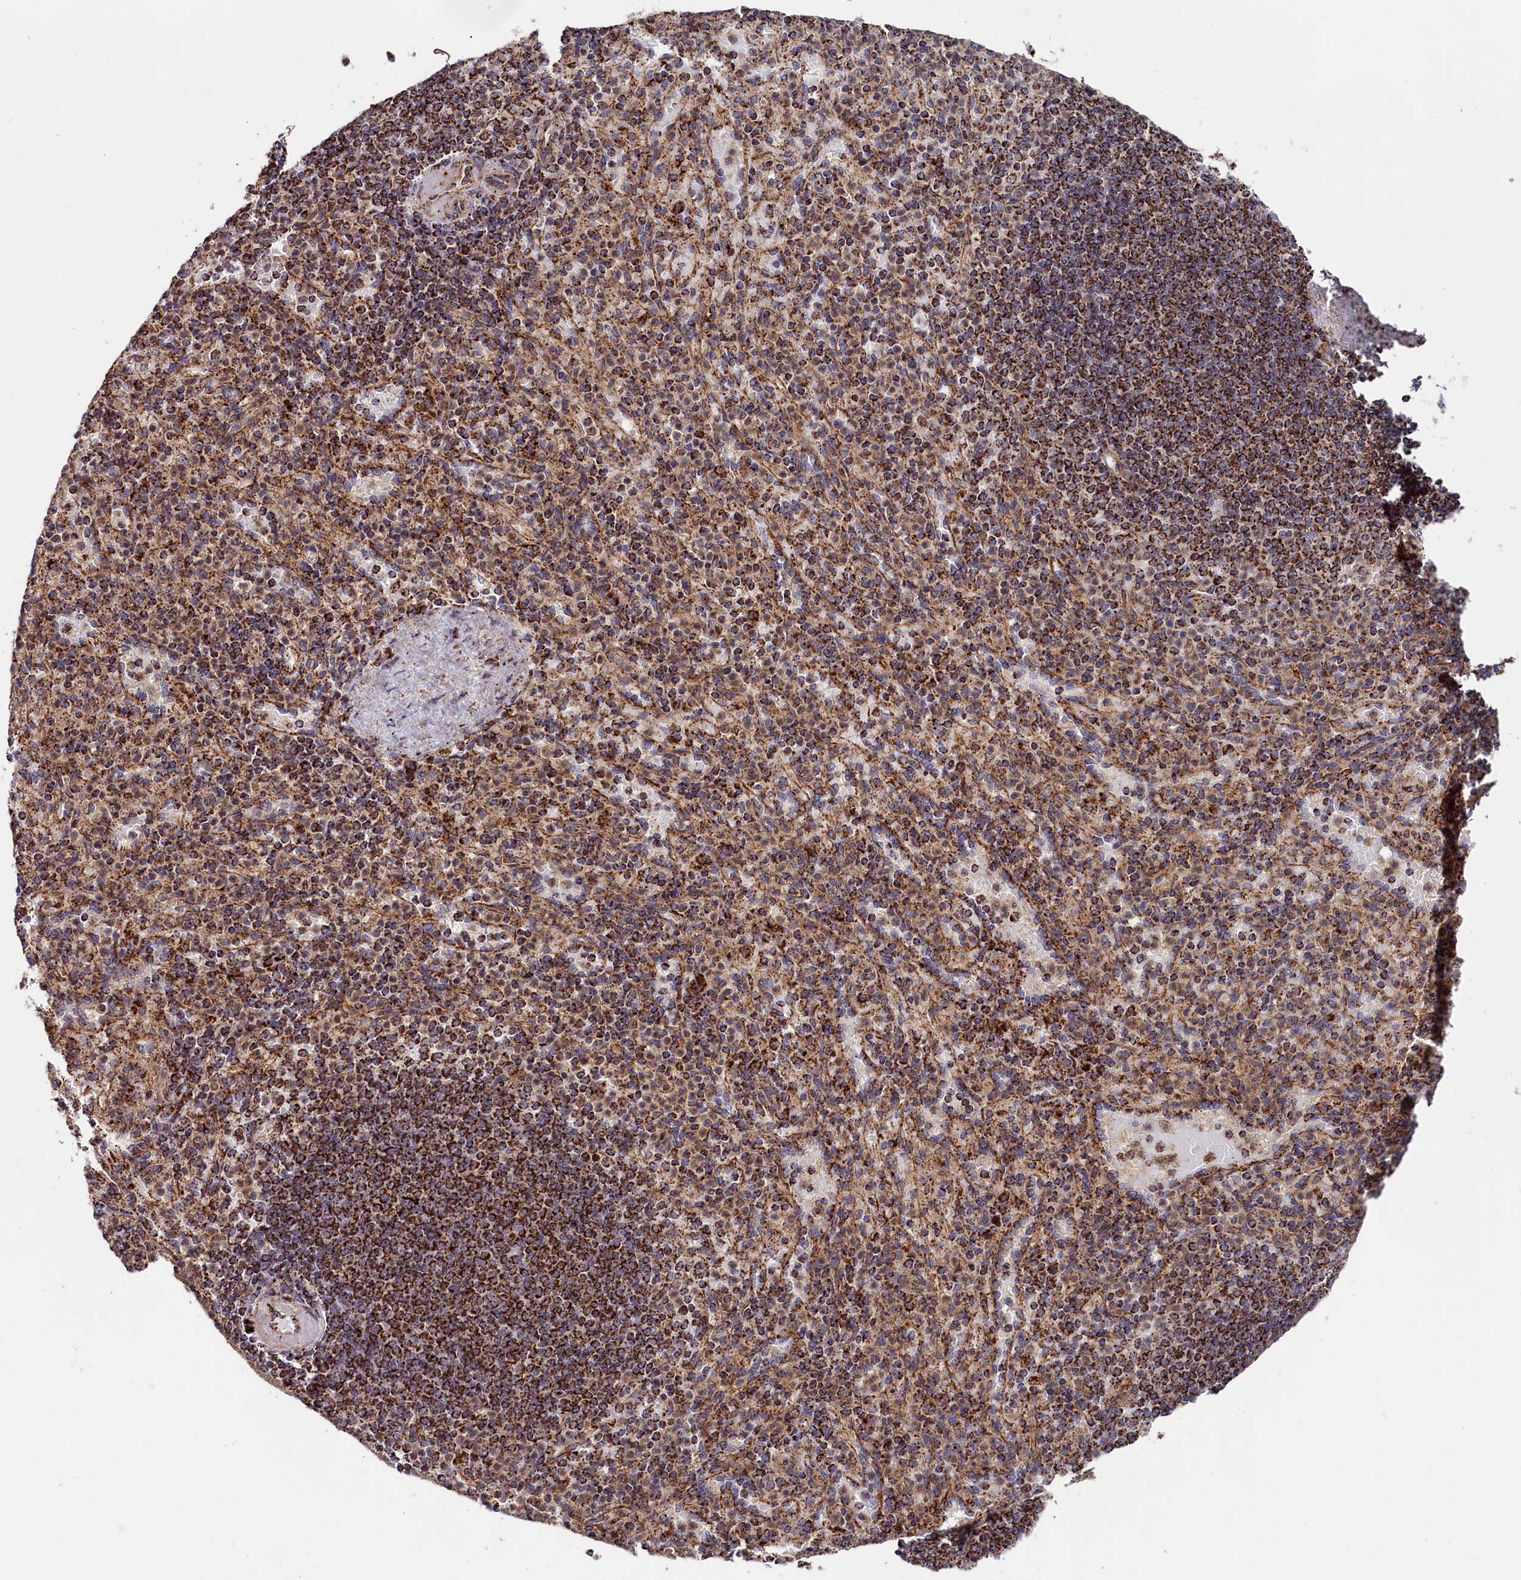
{"staining": {"intensity": "strong", "quantity": ">75%", "location": "cytoplasmic/membranous"}, "tissue": "spleen", "cell_type": "Cells in red pulp", "image_type": "normal", "snomed": [{"axis": "morphology", "description": "Normal tissue, NOS"}, {"axis": "topography", "description": "Spleen"}], "caption": "Spleen stained with DAB immunohistochemistry reveals high levels of strong cytoplasmic/membranous staining in about >75% of cells in red pulp.", "gene": "MACROD1", "patient": {"sex": "female", "age": 74}}